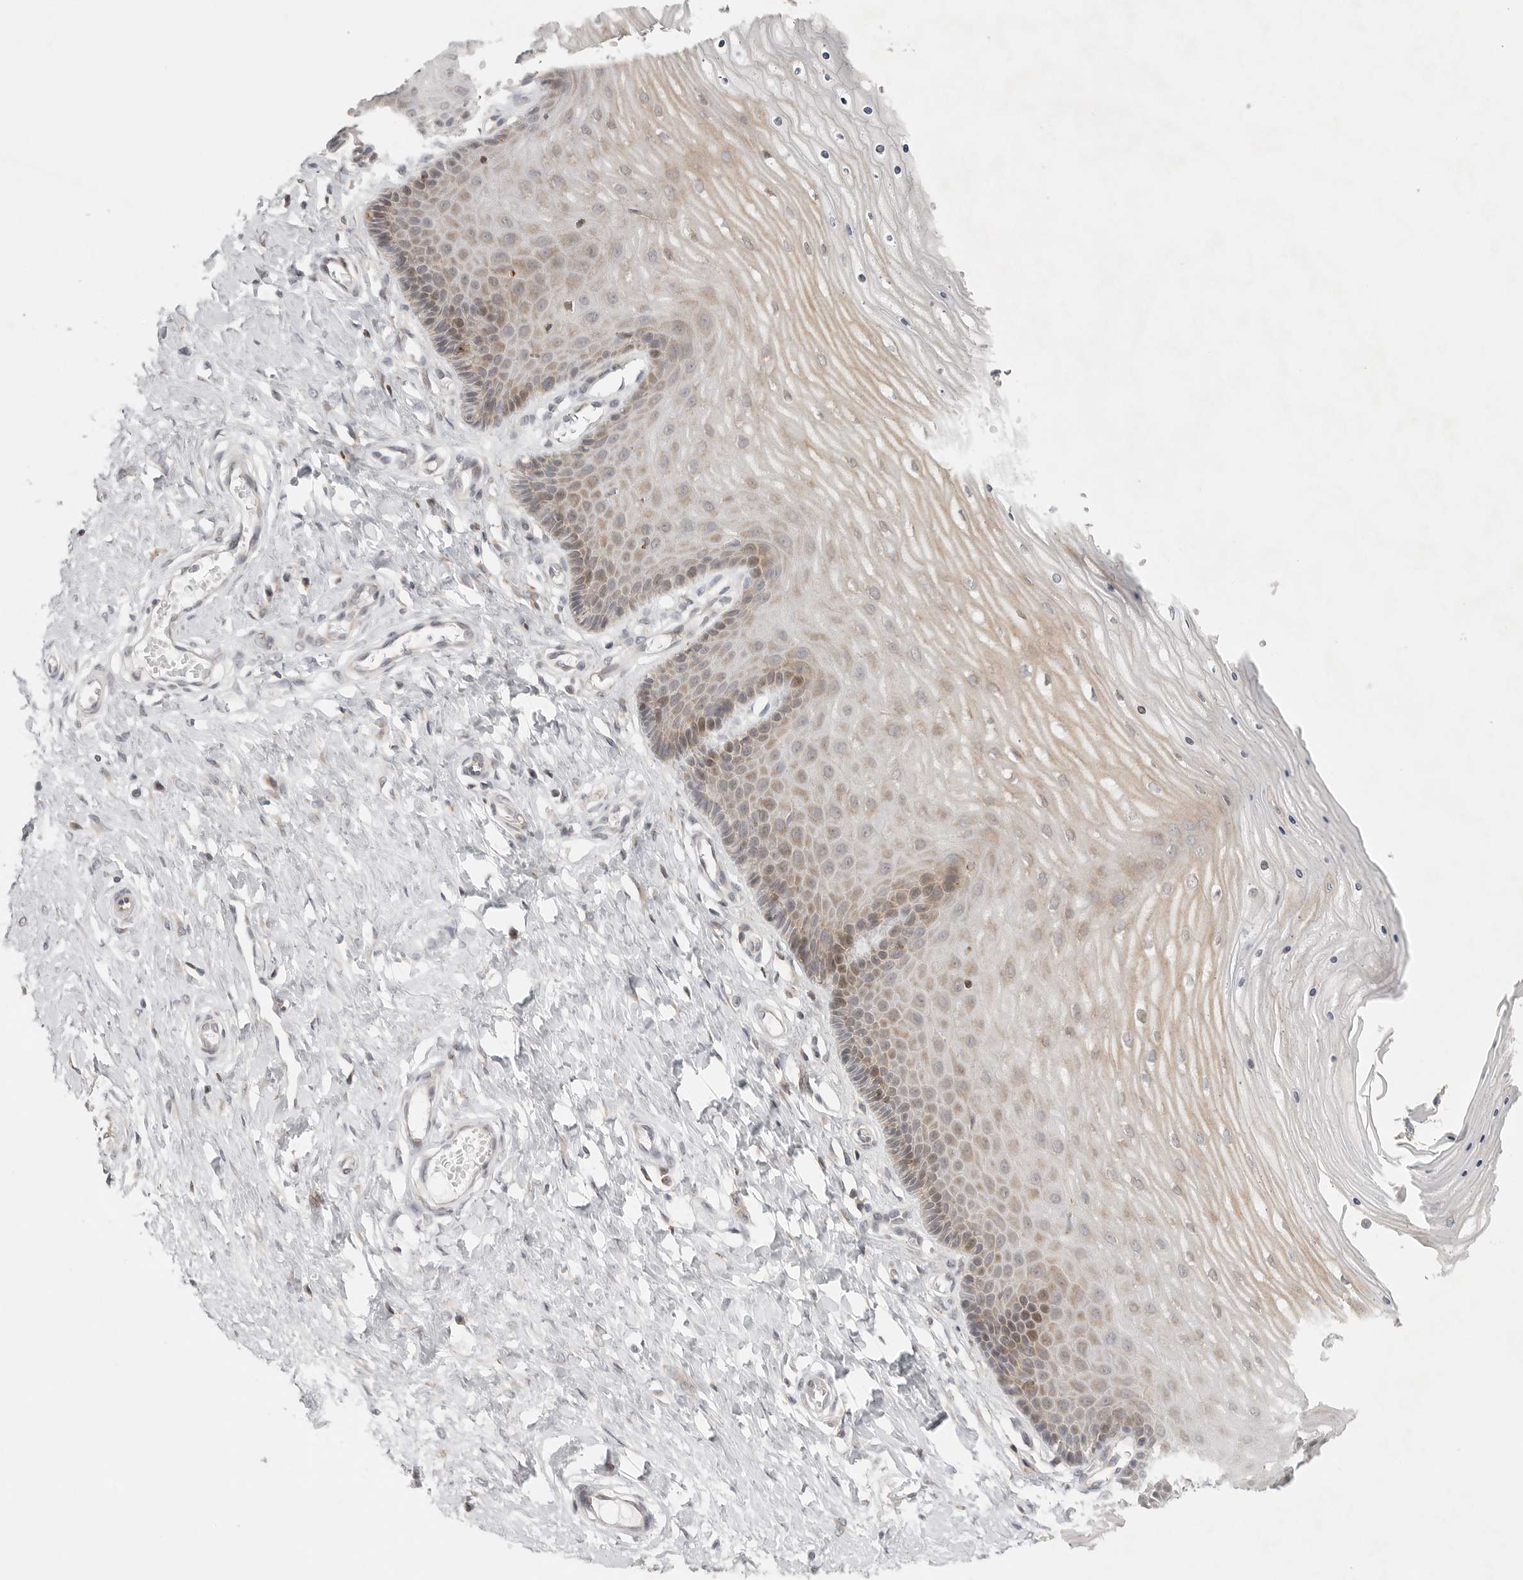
{"staining": {"intensity": "negative", "quantity": "none", "location": "none"}, "tissue": "cervix", "cell_type": "Glandular cells", "image_type": "normal", "snomed": [{"axis": "morphology", "description": "Normal tissue, NOS"}, {"axis": "topography", "description": "Cervix"}], "caption": "Human cervix stained for a protein using immunohistochemistry (IHC) exhibits no expression in glandular cells.", "gene": "HDAC6", "patient": {"sex": "female", "age": 55}}